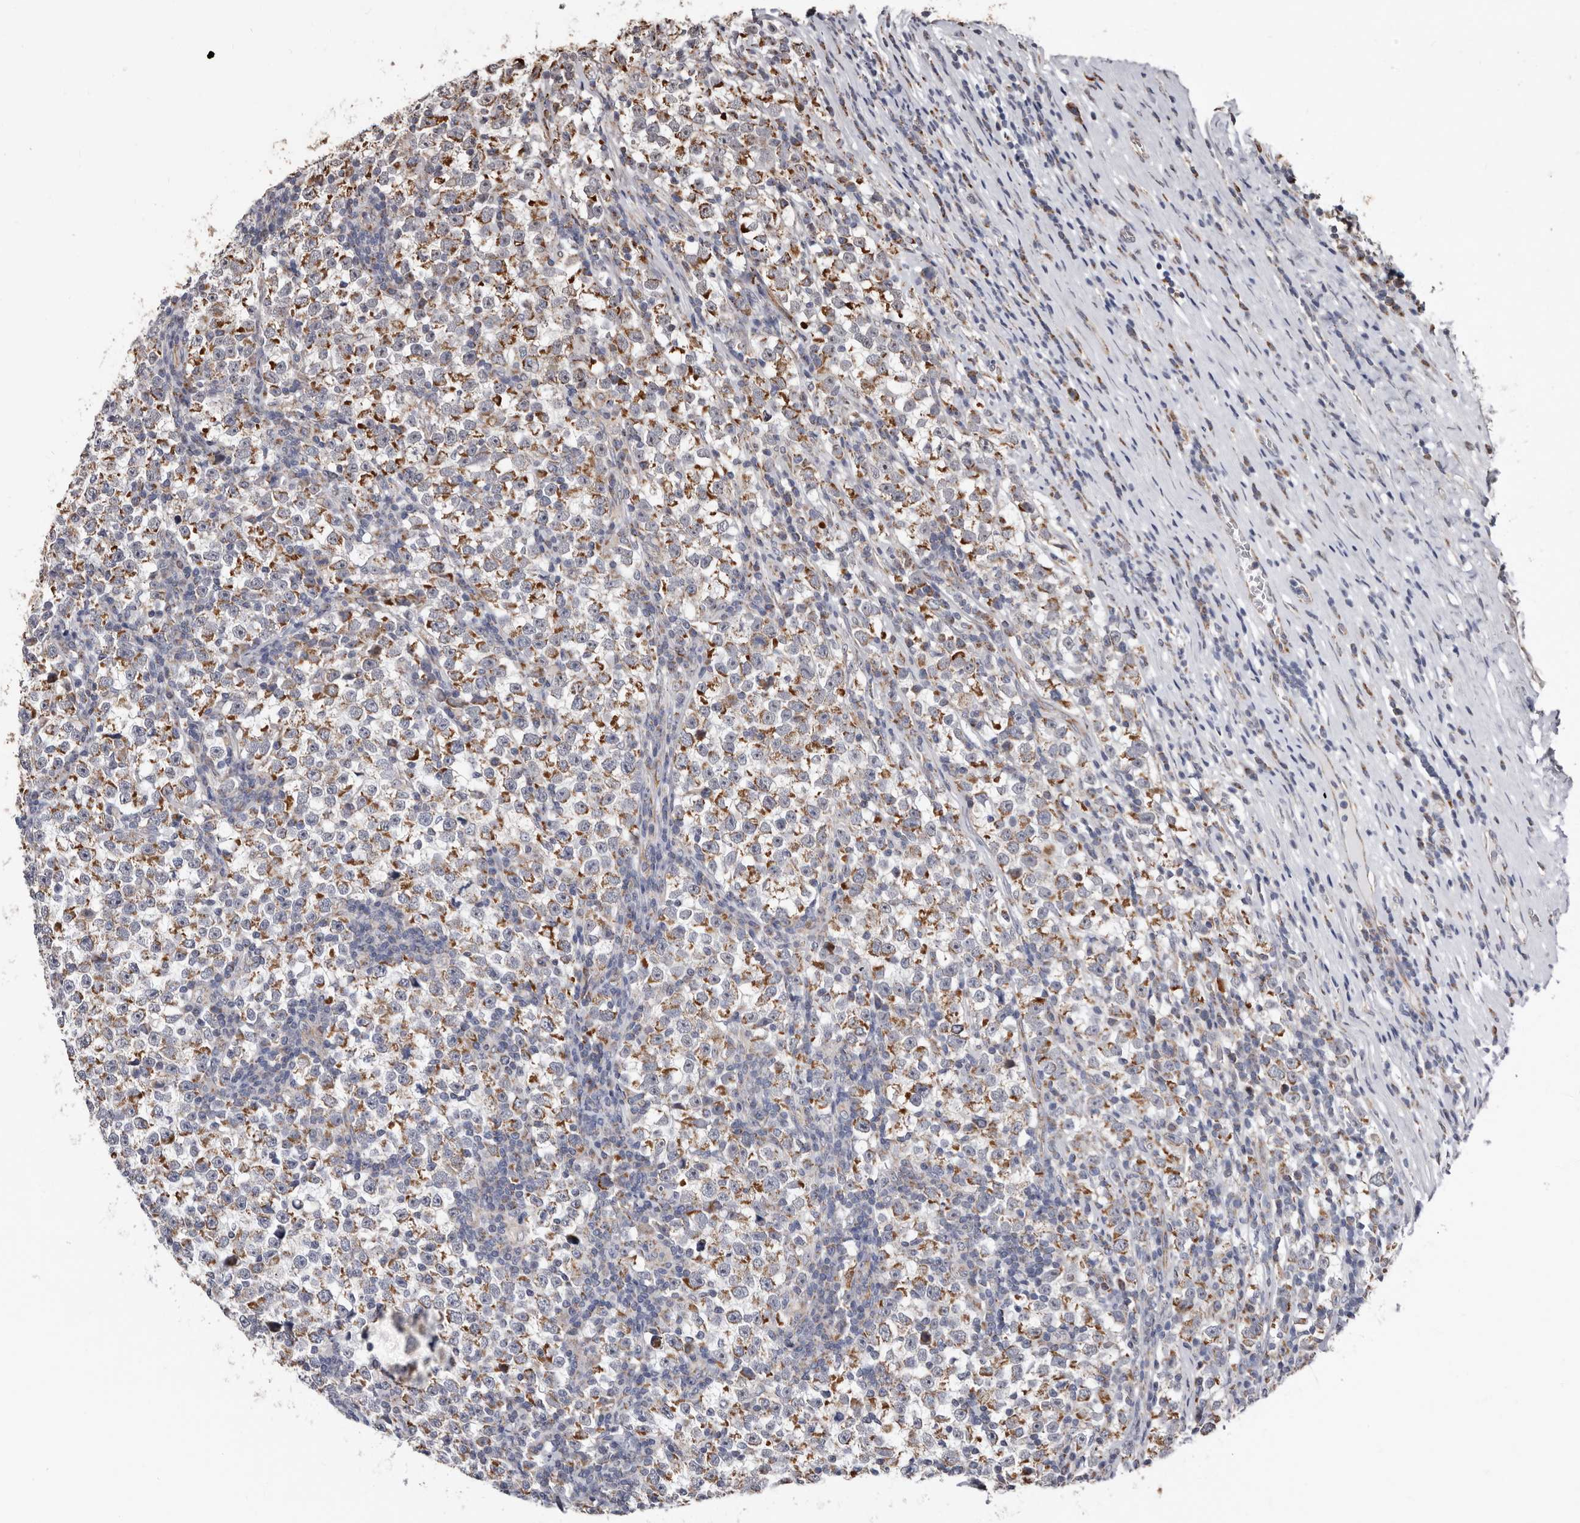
{"staining": {"intensity": "moderate", "quantity": ">75%", "location": "cytoplasmic/membranous"}, "tissue": "testis cancer", "cell_type": "Tumor cells", "image_type": "cancer", "snomed": [{"axis": "morphology", "description": "Normal tissue, NOS"}, {"axis": "morphology", "description": "Seminoma, NOS"}, {"axis": "topography", "description": "Testis"}], "caption": "The image reveals immunohistochemical staining of seminoma (testis). There is moderate cytoplasmic/membranous staining is seen in about >75% of tumor cells.", "gene": "MRPL18", "patient": {"sex": "male", "age": 43}}